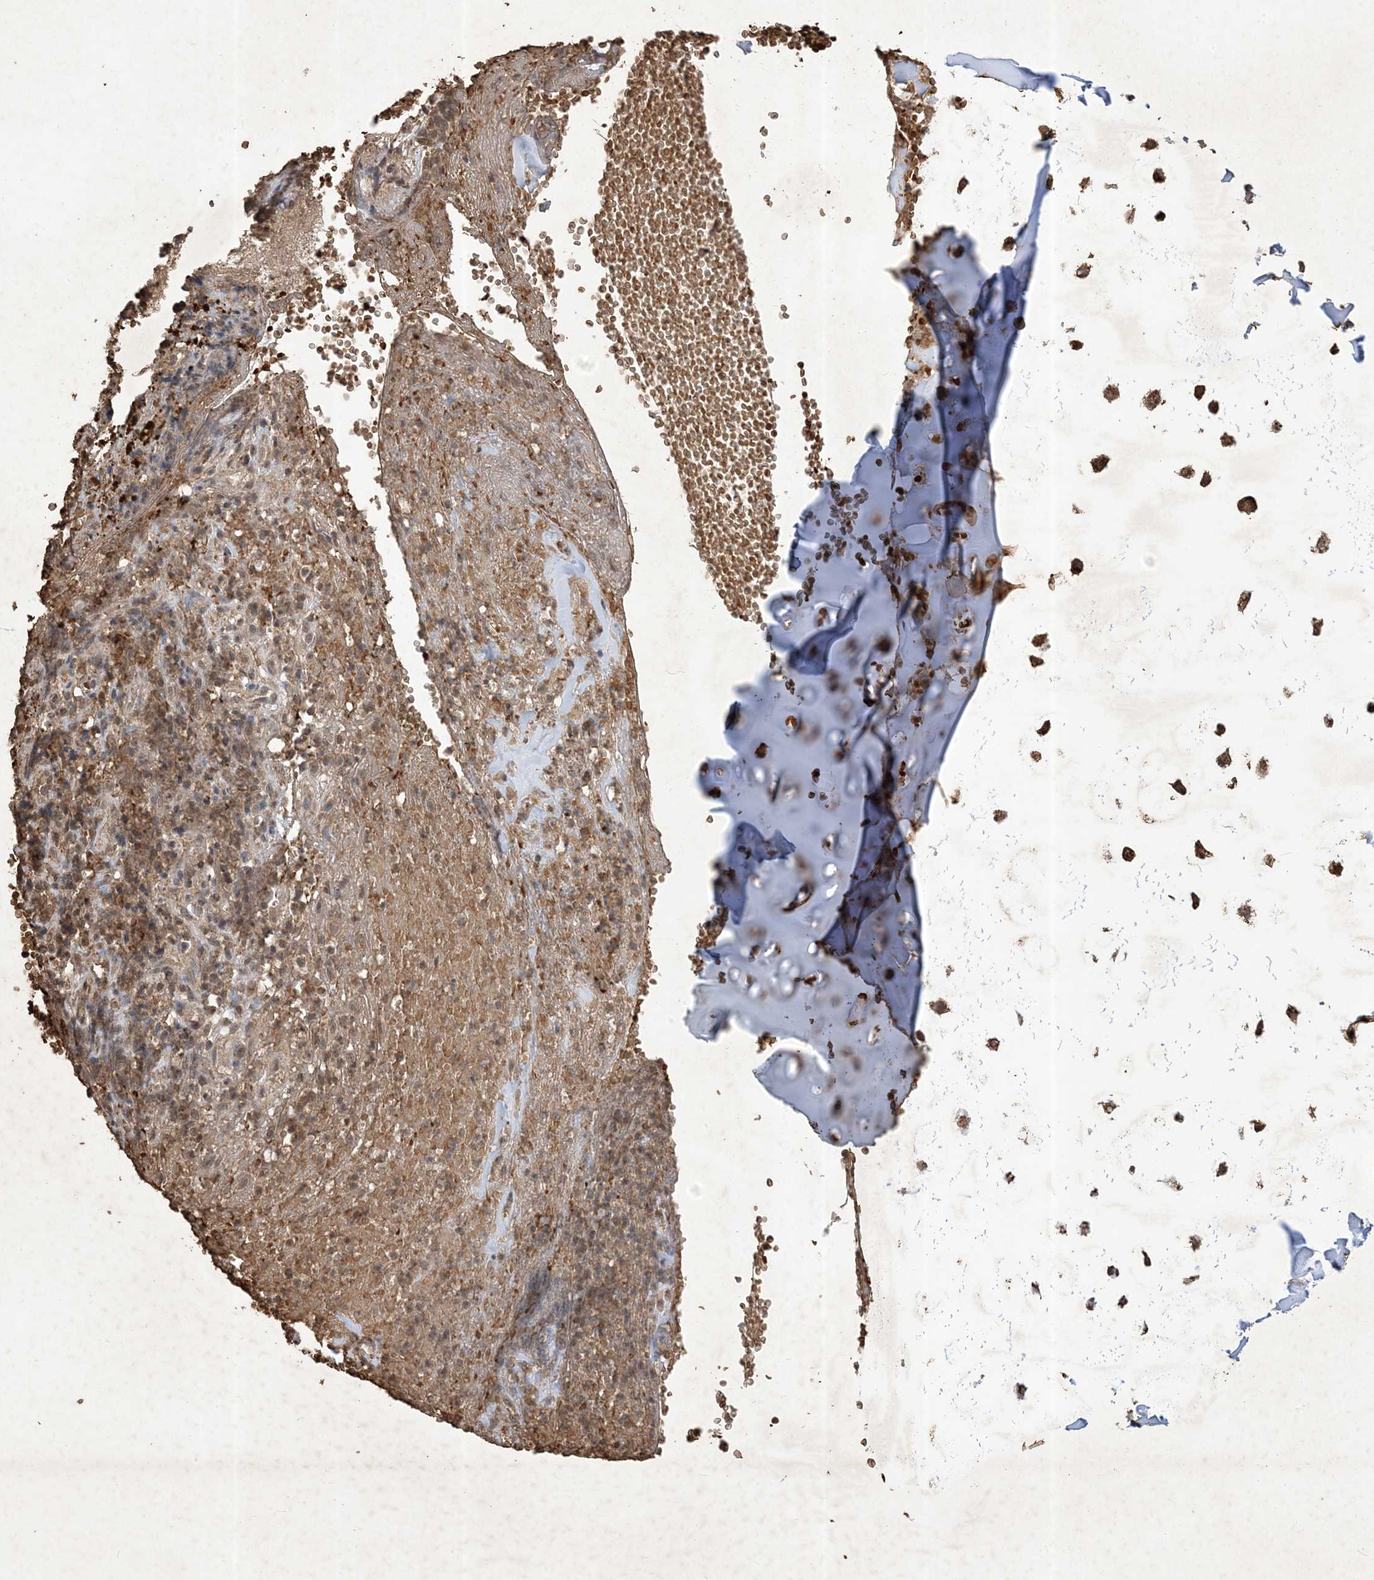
{"staining": {"intensity": "strong", "quantity": ">75%", "location": "cytoplasmic/membranous"}, "tissue": "adipose tissue", "cell_type": "Adipocytes", "image_type": "normal", "snomed": [{"axis": "morphology", "description": "Normal tissue, NOS"}, {"axis": "morphology", "description": "Basal cell carcinoma"}, {"axis": "topography", "description": "Cartilage tissue"}, {"axis": "topography", "description": "Nasopharynx"}, {"axis": "topography", "description": "Oral tissue"}], "caption": "About >75% of adipocytes in normal adipose tissue show strong cytoplasmic/membranous protein staining as visualized by brown immunohistochemical staining.", "gene": "HPS4", "patient": {"sex": "female", "age": 77}}